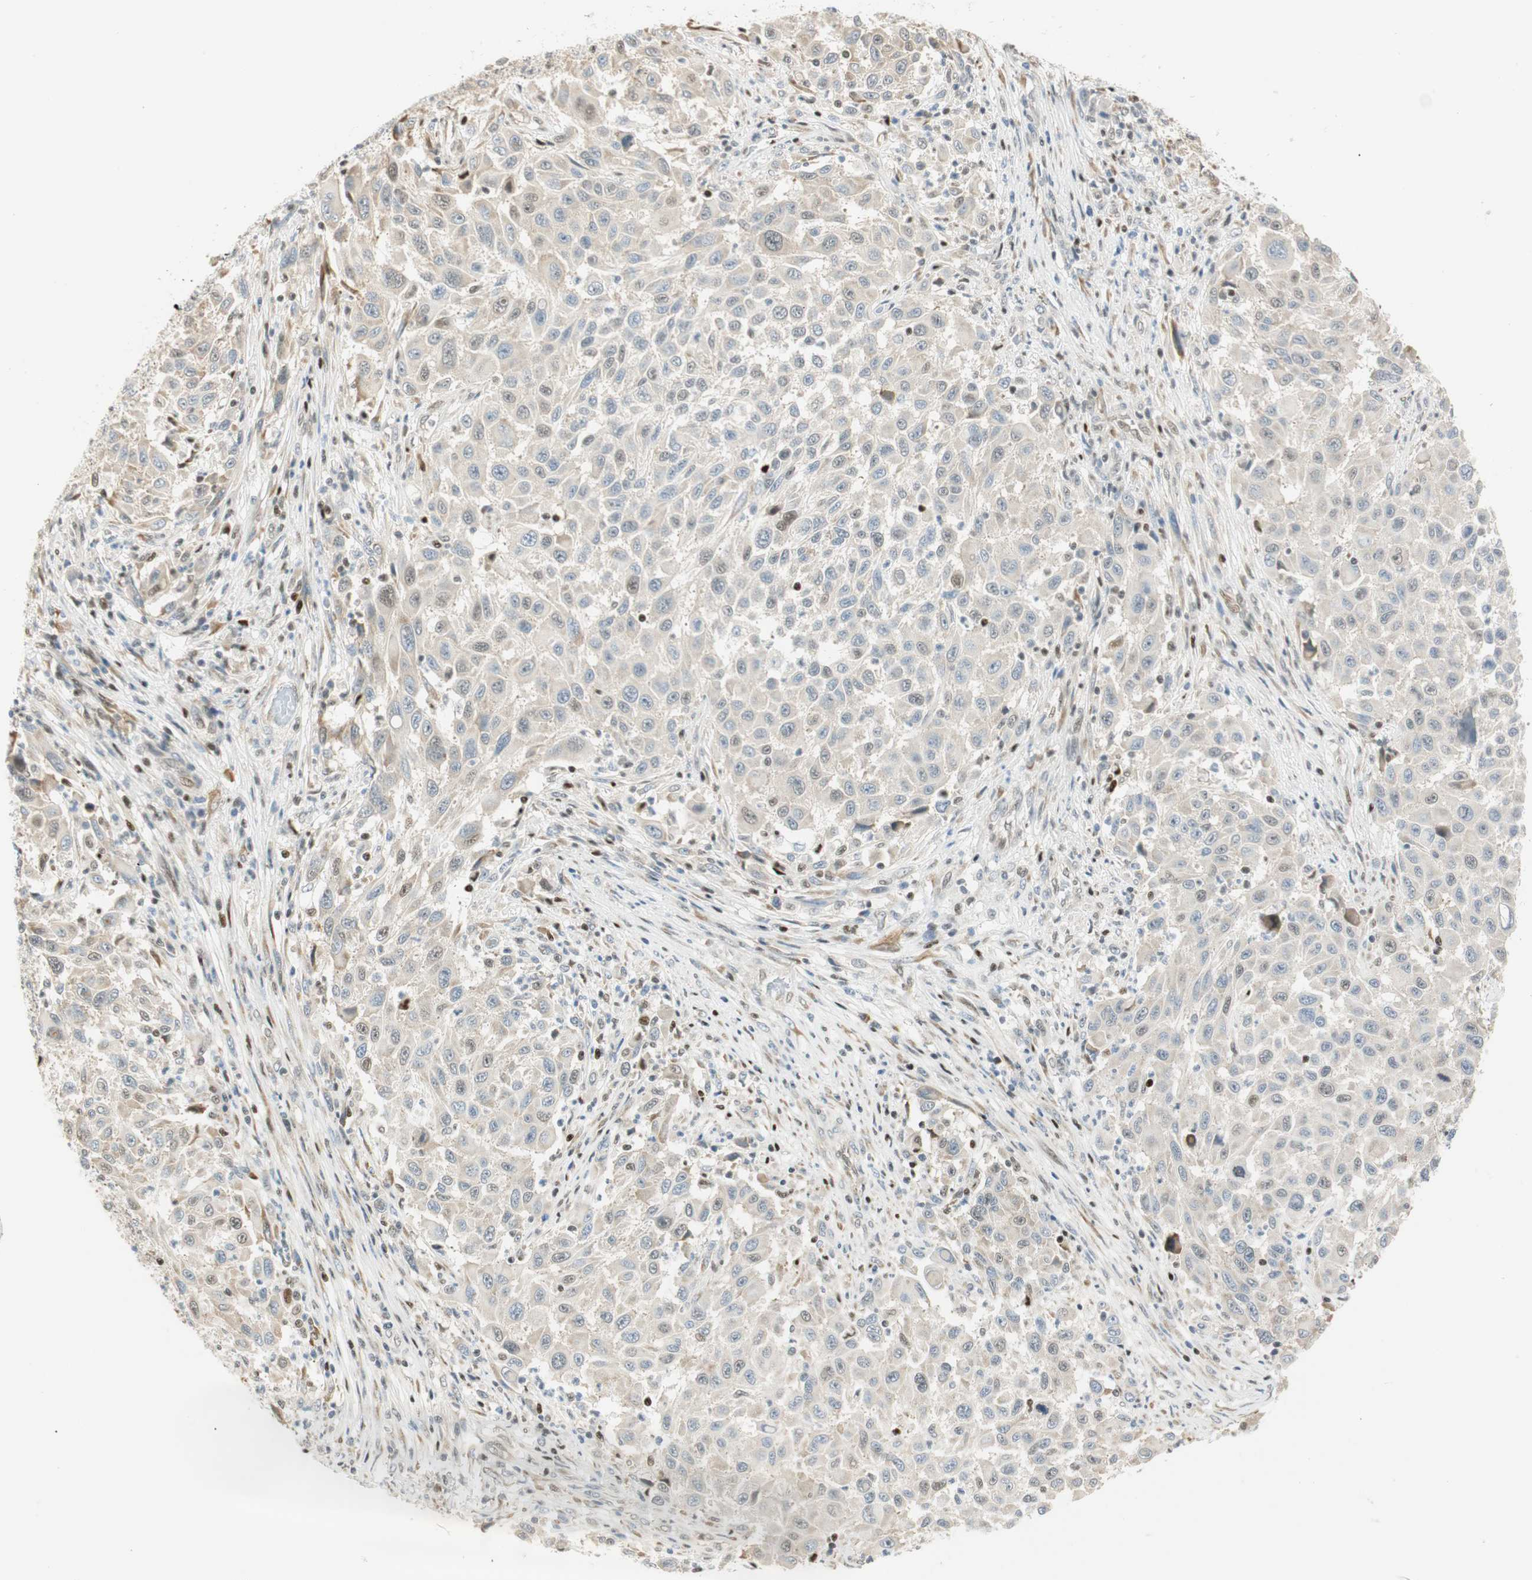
{"staining": {"intensity": "weak", "quantity": "<25%", "location": "cytoplasmic/membranous"}, "tissue": "melanoma", "cell_type": "Tumor cells", "image_type": "cancer", "snomed": [{"axis": "morphology", "description": "Malignant melanoma, Metastatic site"}, {"axis": "topography", "description": "Lymph node"}], "caption": "High magnification brightfield microscopy of malignant melanoma (metastatic site) stained with DAB (3,3'-diaminobenzidine) (brown) and counterstained with hematoxylin (blue): tumor cells show no significant expression.", "gene": "MSX2", "patient": {"sex": "male", "age": 61}}